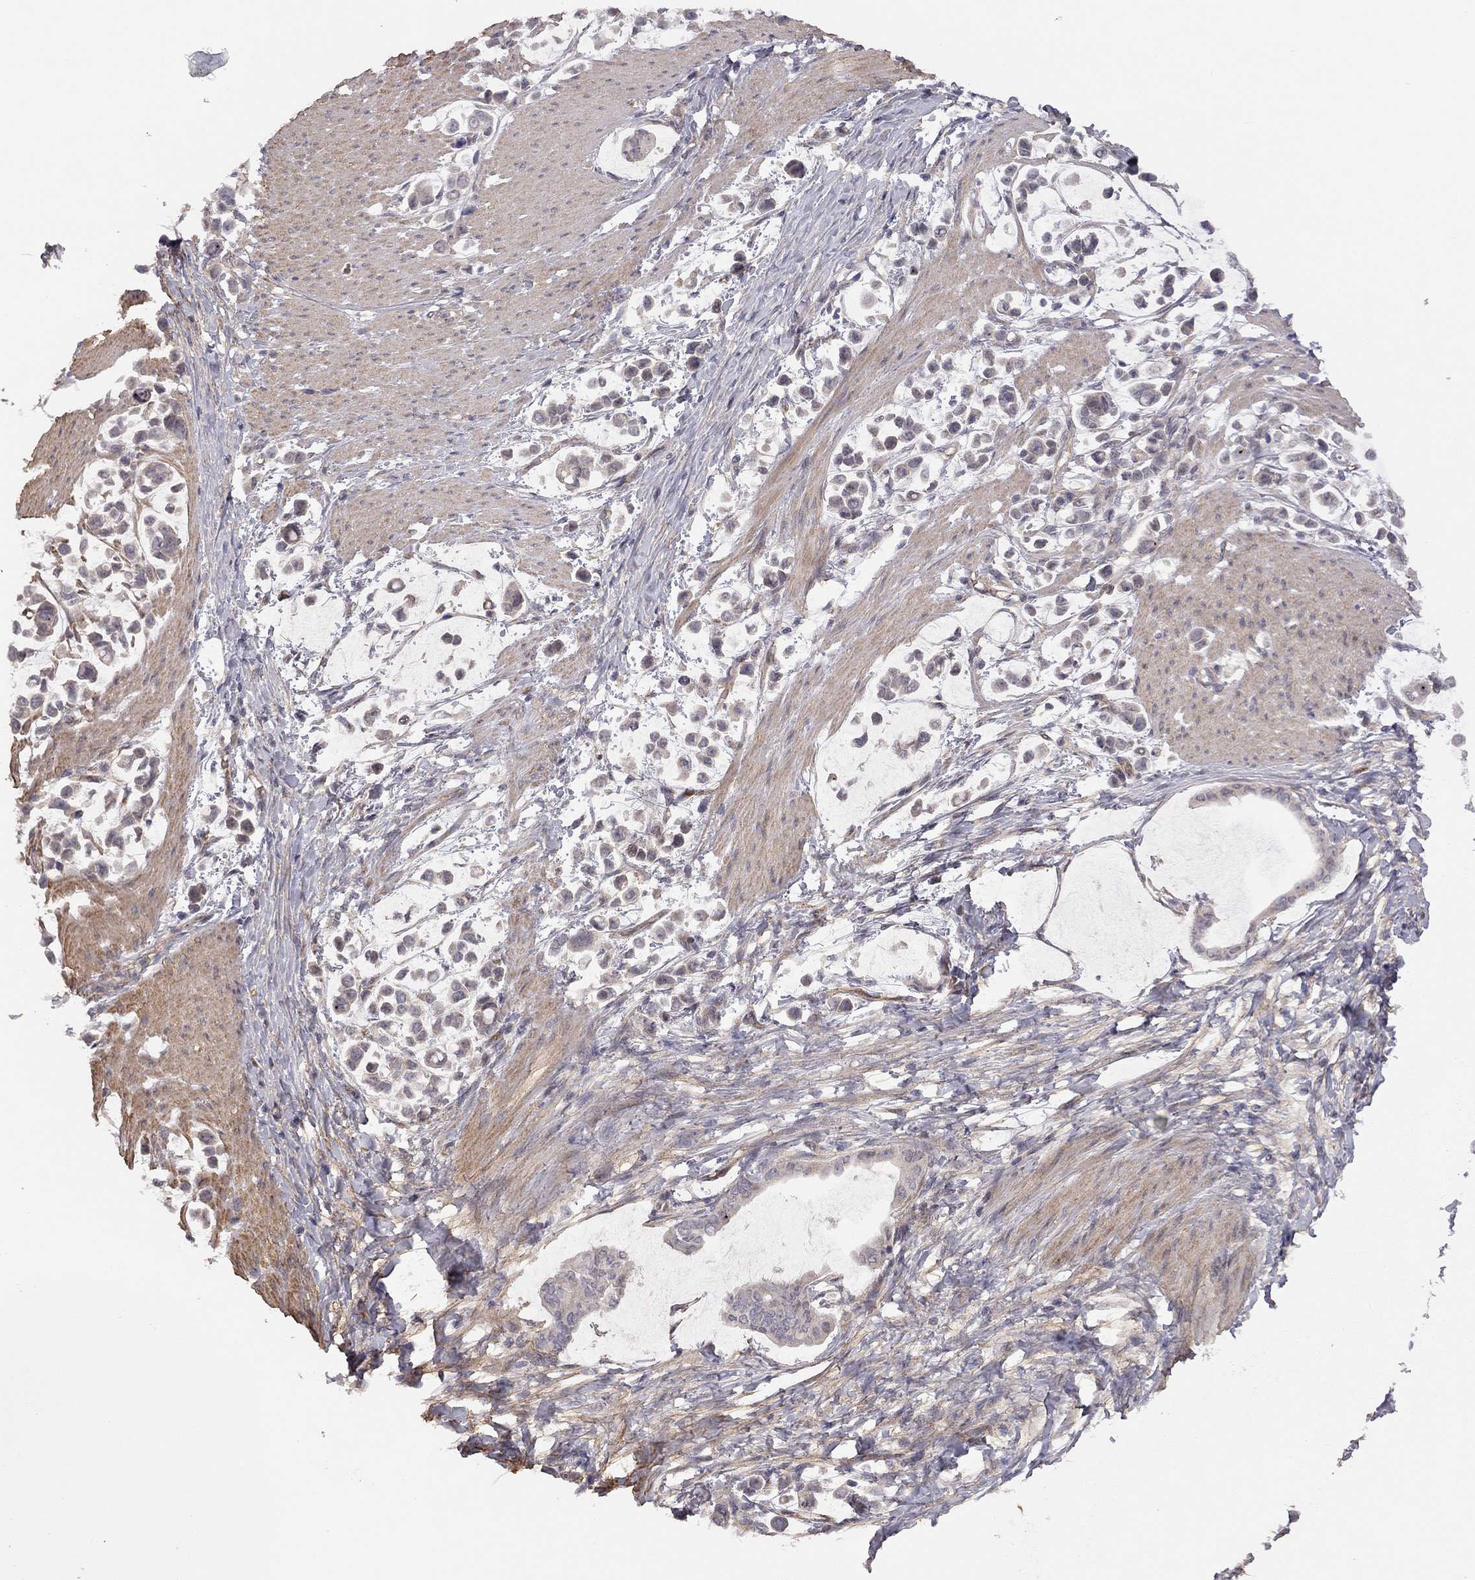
{"staining": {"intensity": "negative", "quantity": "none", "location": "none"}, "tissue": "stomach cancer", "cell_type": "Tumor cells", "image_type": "cancer", "snomed": [{"axis": "morphology", "description": "Adenocarcinoma, NOS"}, {"axis": "topography", "description": "Stomach"}], "caption": "Histopathology image shows no significant protein positivity in tumor cells of stomach cancer (adenocarcinoma). (DAB (3,3'-diaminobenzidine) immunohistochemistry (IHC), high magnification).", "gene": "EXOC3L2", "patient": {"sex": "male", "age": 82}}